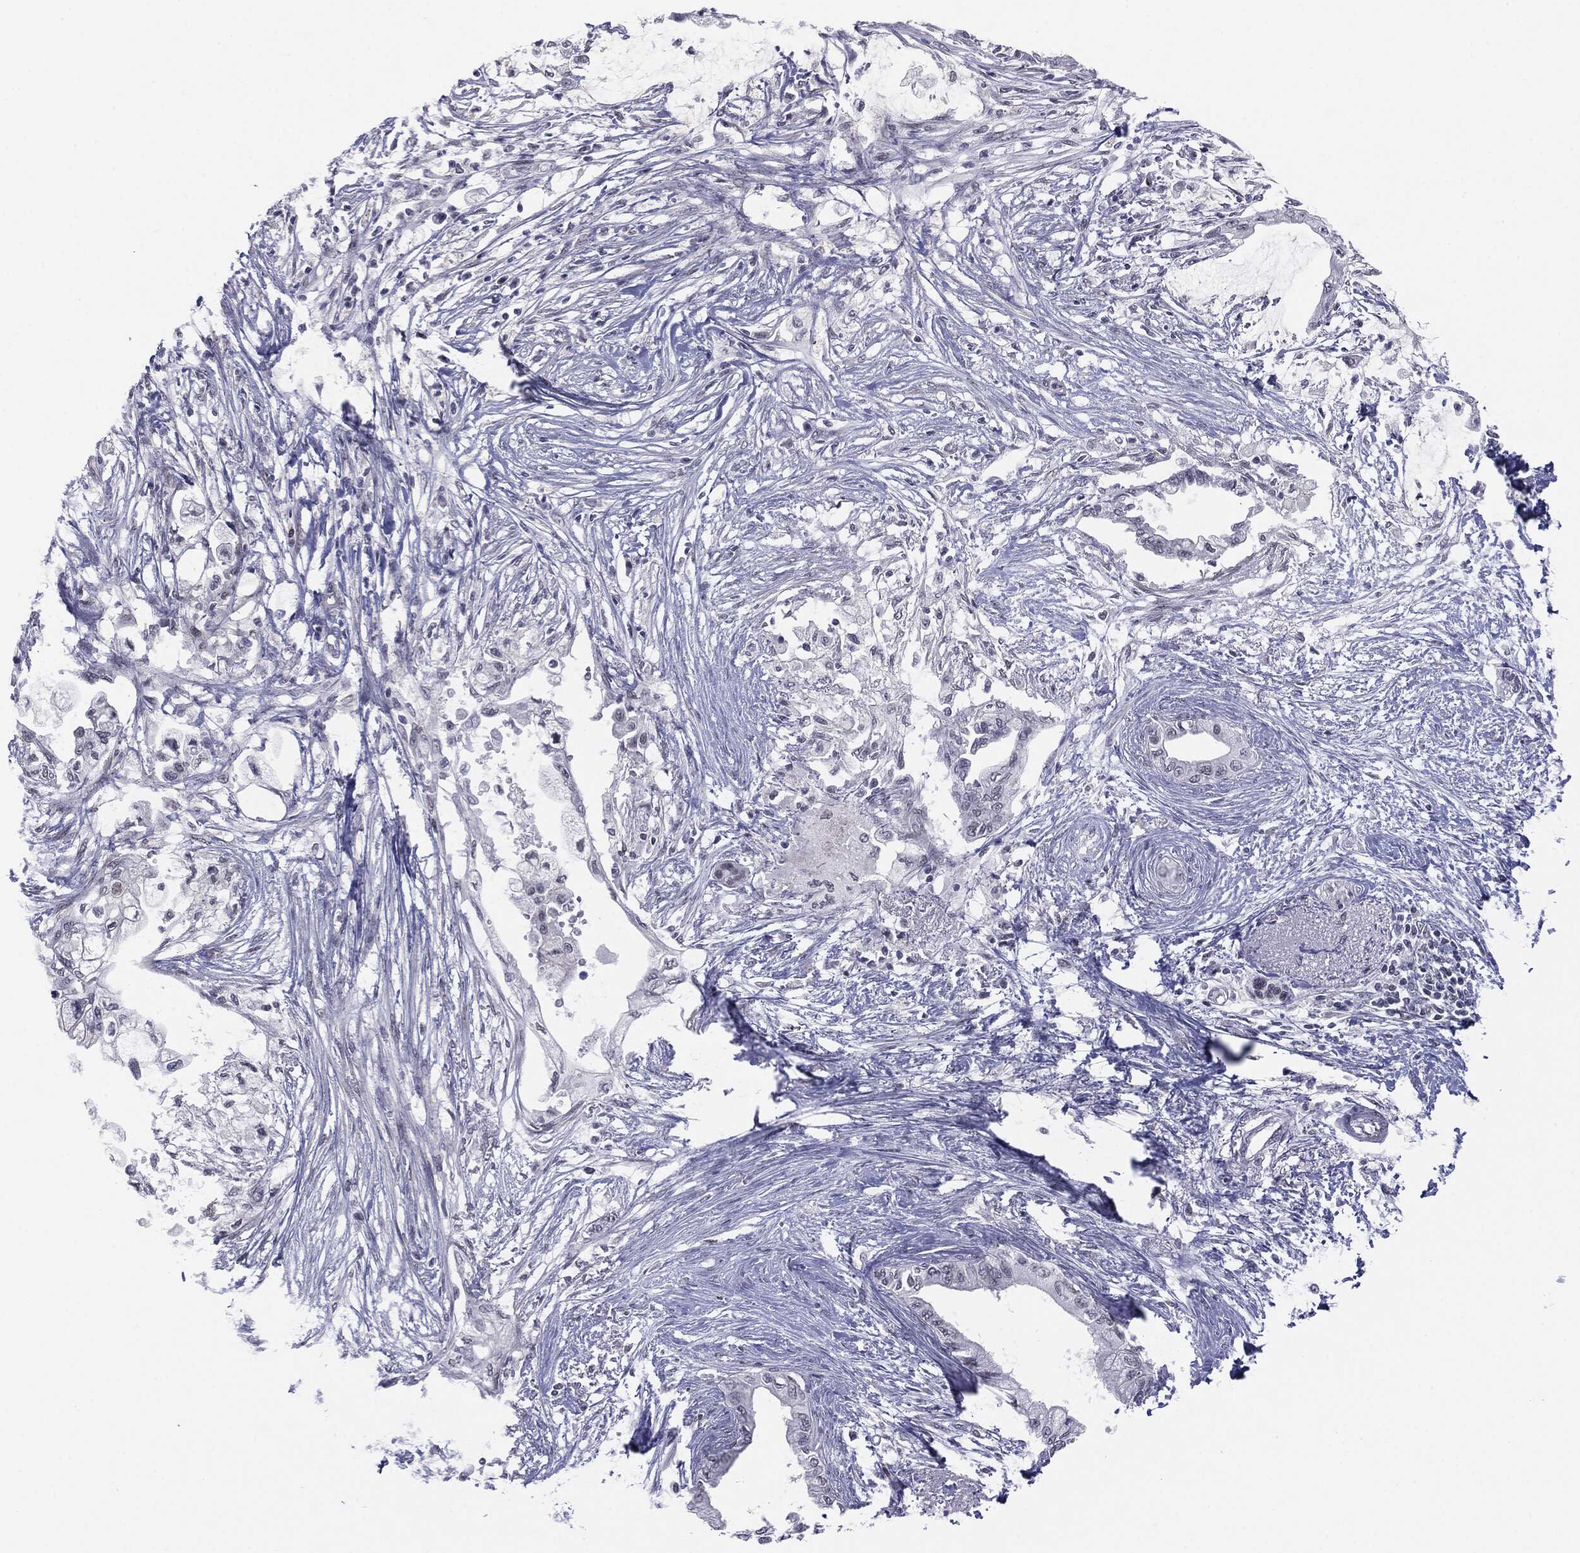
{"staining": {"intensity": "negative", "quantity": "none", "location": "none"}, "tissue": "pancreatic cancer", "cell_type": "Tumor cells", "image_type": "cancer", "snomed": [{"axis": "morphology", "description": "Normal tissue, NOS"}, {"axis": "morphology", "description": "Adenocarcinoma, NOS"}, {"axis": "topography", "description": "Pancreas"}, {"axis": "topography", "description": "Duodenum"}], "caption": "An image of pancreatic cancer stained for a protein displays no brown staining in tumor cells.", "gene": "SLC5A5", "patient": {"sex": "female", "age": 60}}